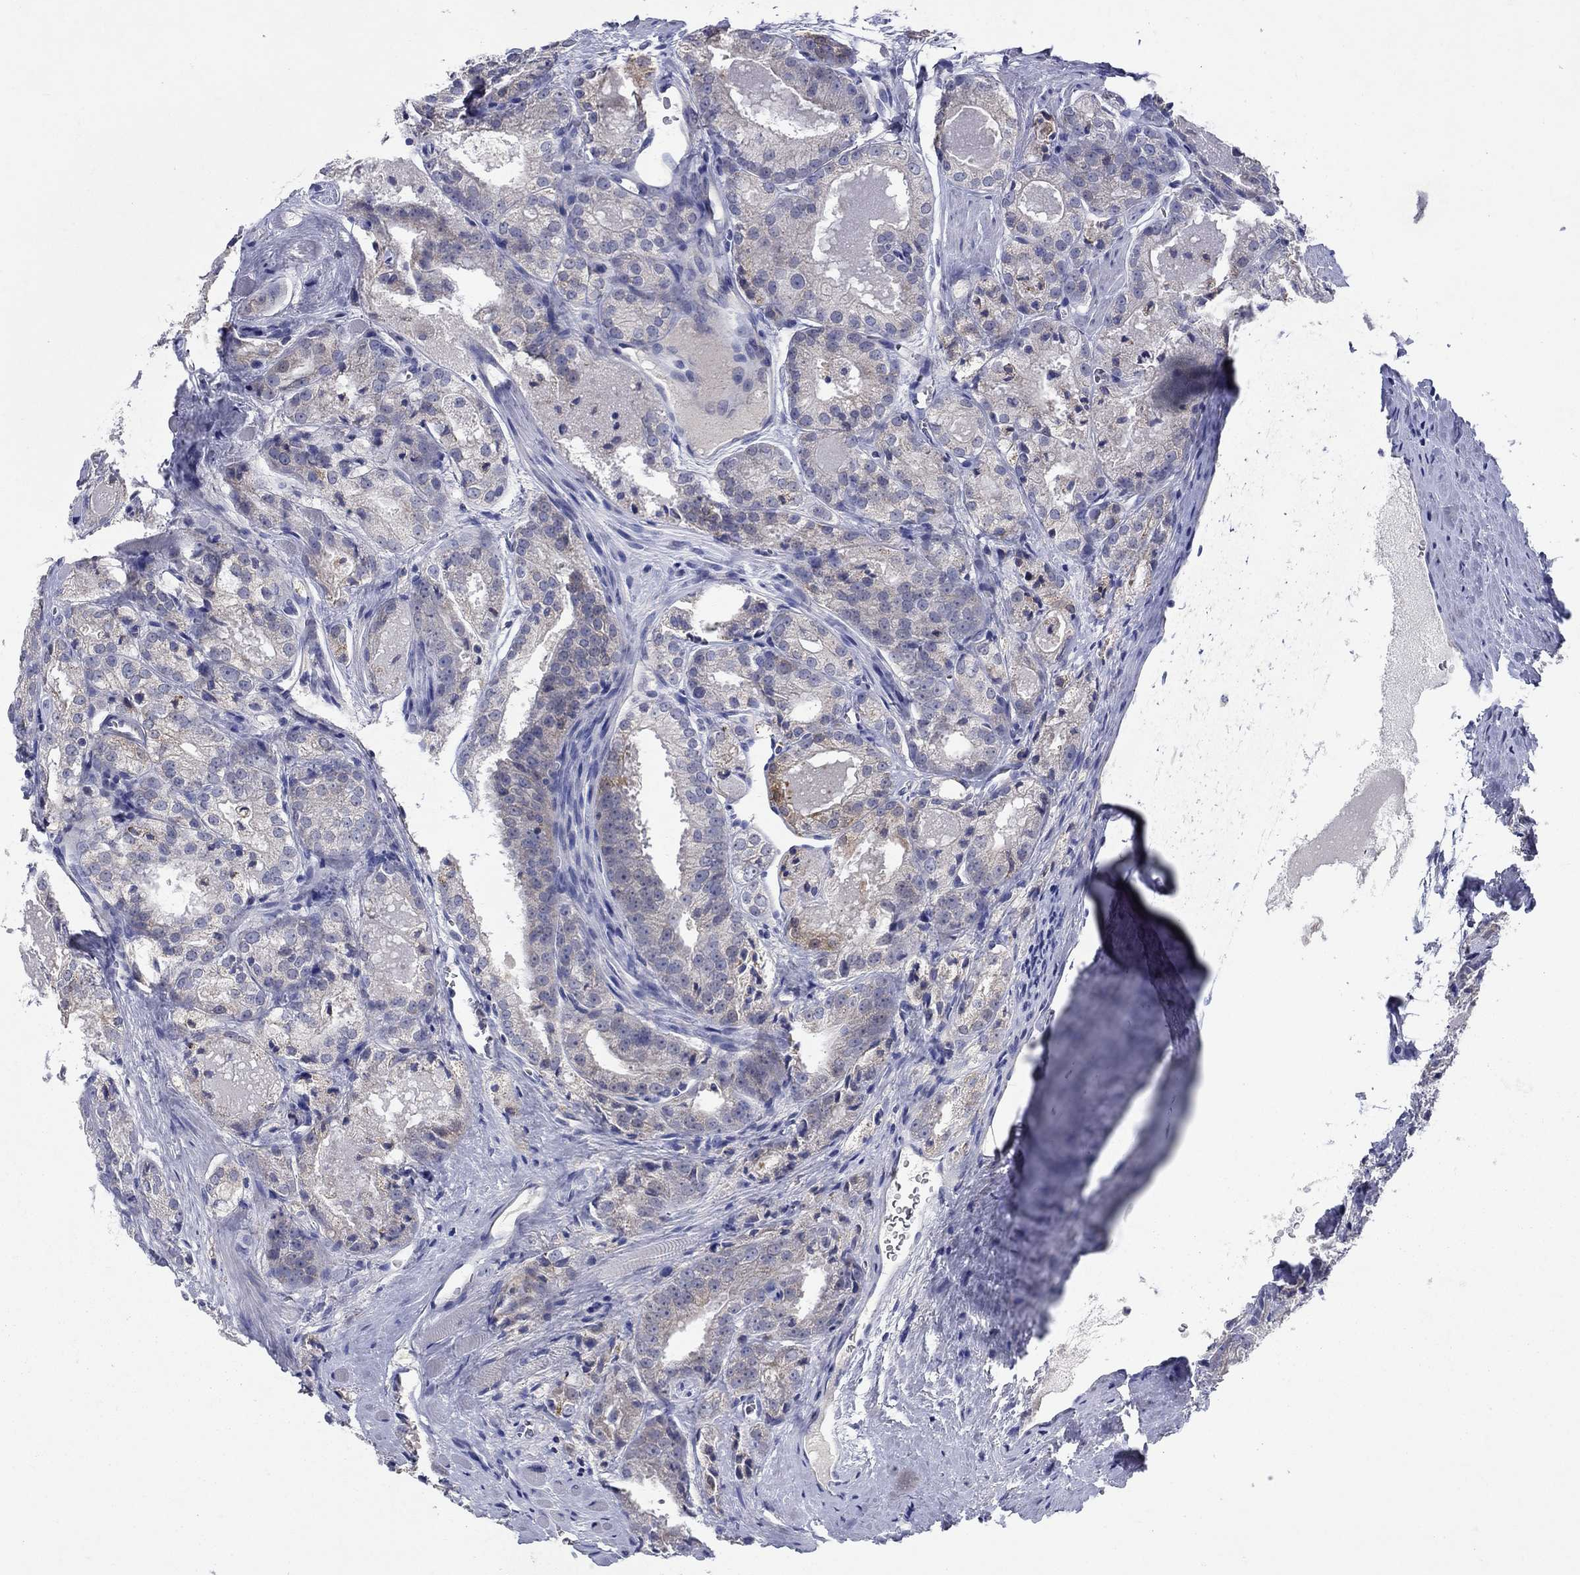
{"staining": {"intensity": "moderate", "quantity": "<25%", "location": "cytoplasmic/membranous"}, "tissue": "prostate cancer", "cell_type": "Tumor cells", "image_type": "cancer", "snomed": [{"axis": "morphology", "description": "Adenocarcinoma, NOS"}, {"axis": "morphology", "description": "Adenocarcinoma, High grade"}, {"axis": "topography", "description": "Prostate"}], "caption": "Brown immunohistochemical staining in human prostate cancer demonstrates moderate cytoplasmic/membranous positivity in about <25% of tumor cells. Nuclei are stained in blue.", "gene": "SULT2B1", "patient": {"sex": "male", "age": 70}}